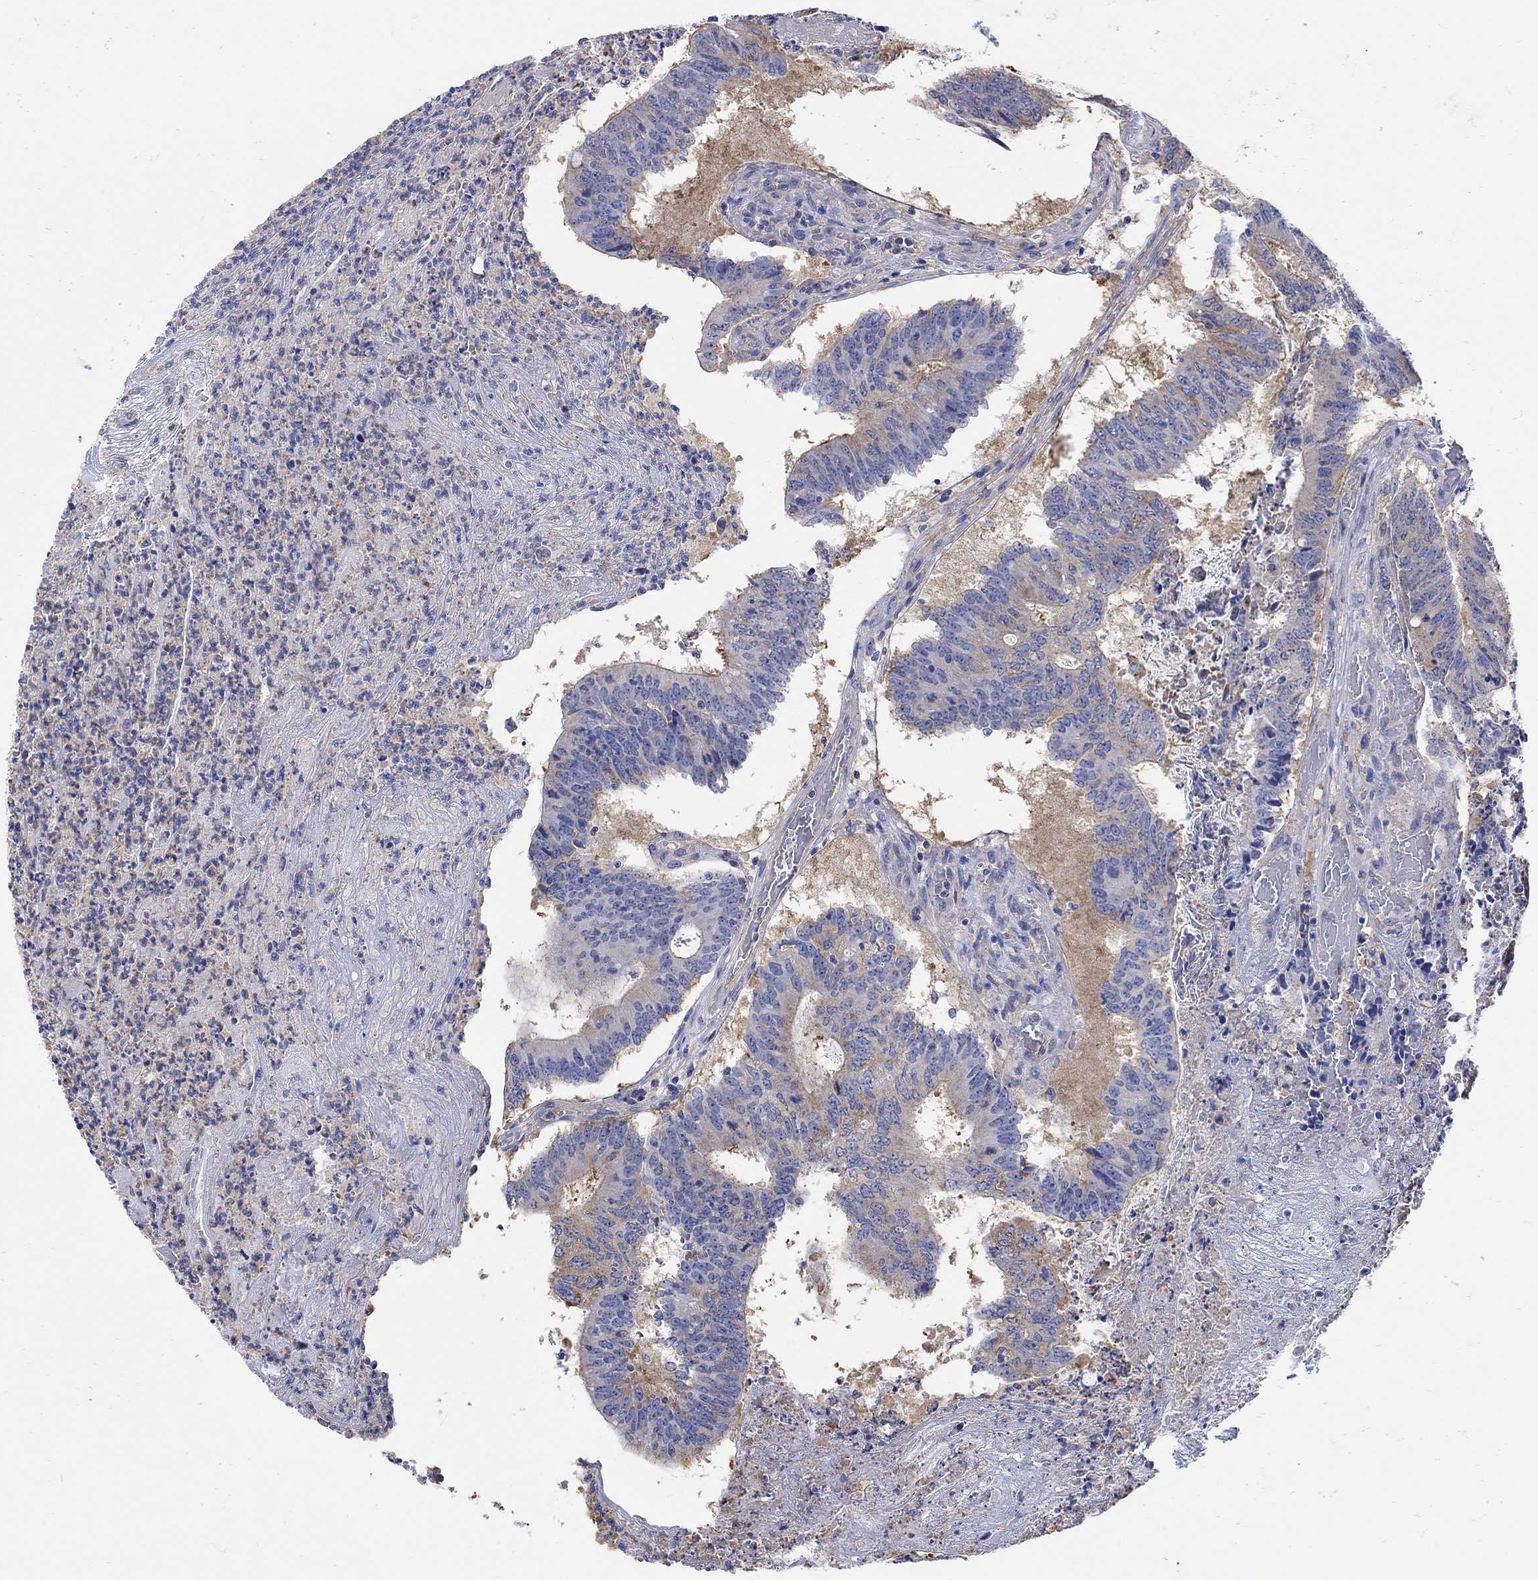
{"staining": {"intensity": "weak", "quantity": "<25%", "location": "cytoplasmic/membranous"}, "tissue": "colorectal cancer", "cell_type": "Tumor cells", "image_type": "cancer", "snomed": [{"axis": "morphology", "description": "Adenocarcinoma, NOS"}, {"axis": "topography", "description": "Colon"}], "caption": "Human colorectal adenocarcinoma stained for a protein using immunohistochemistry (IHC) displays no positivity in tumor cells.", "gene": "TEKT3", "patient": {"sex": "female", "age": 70}}